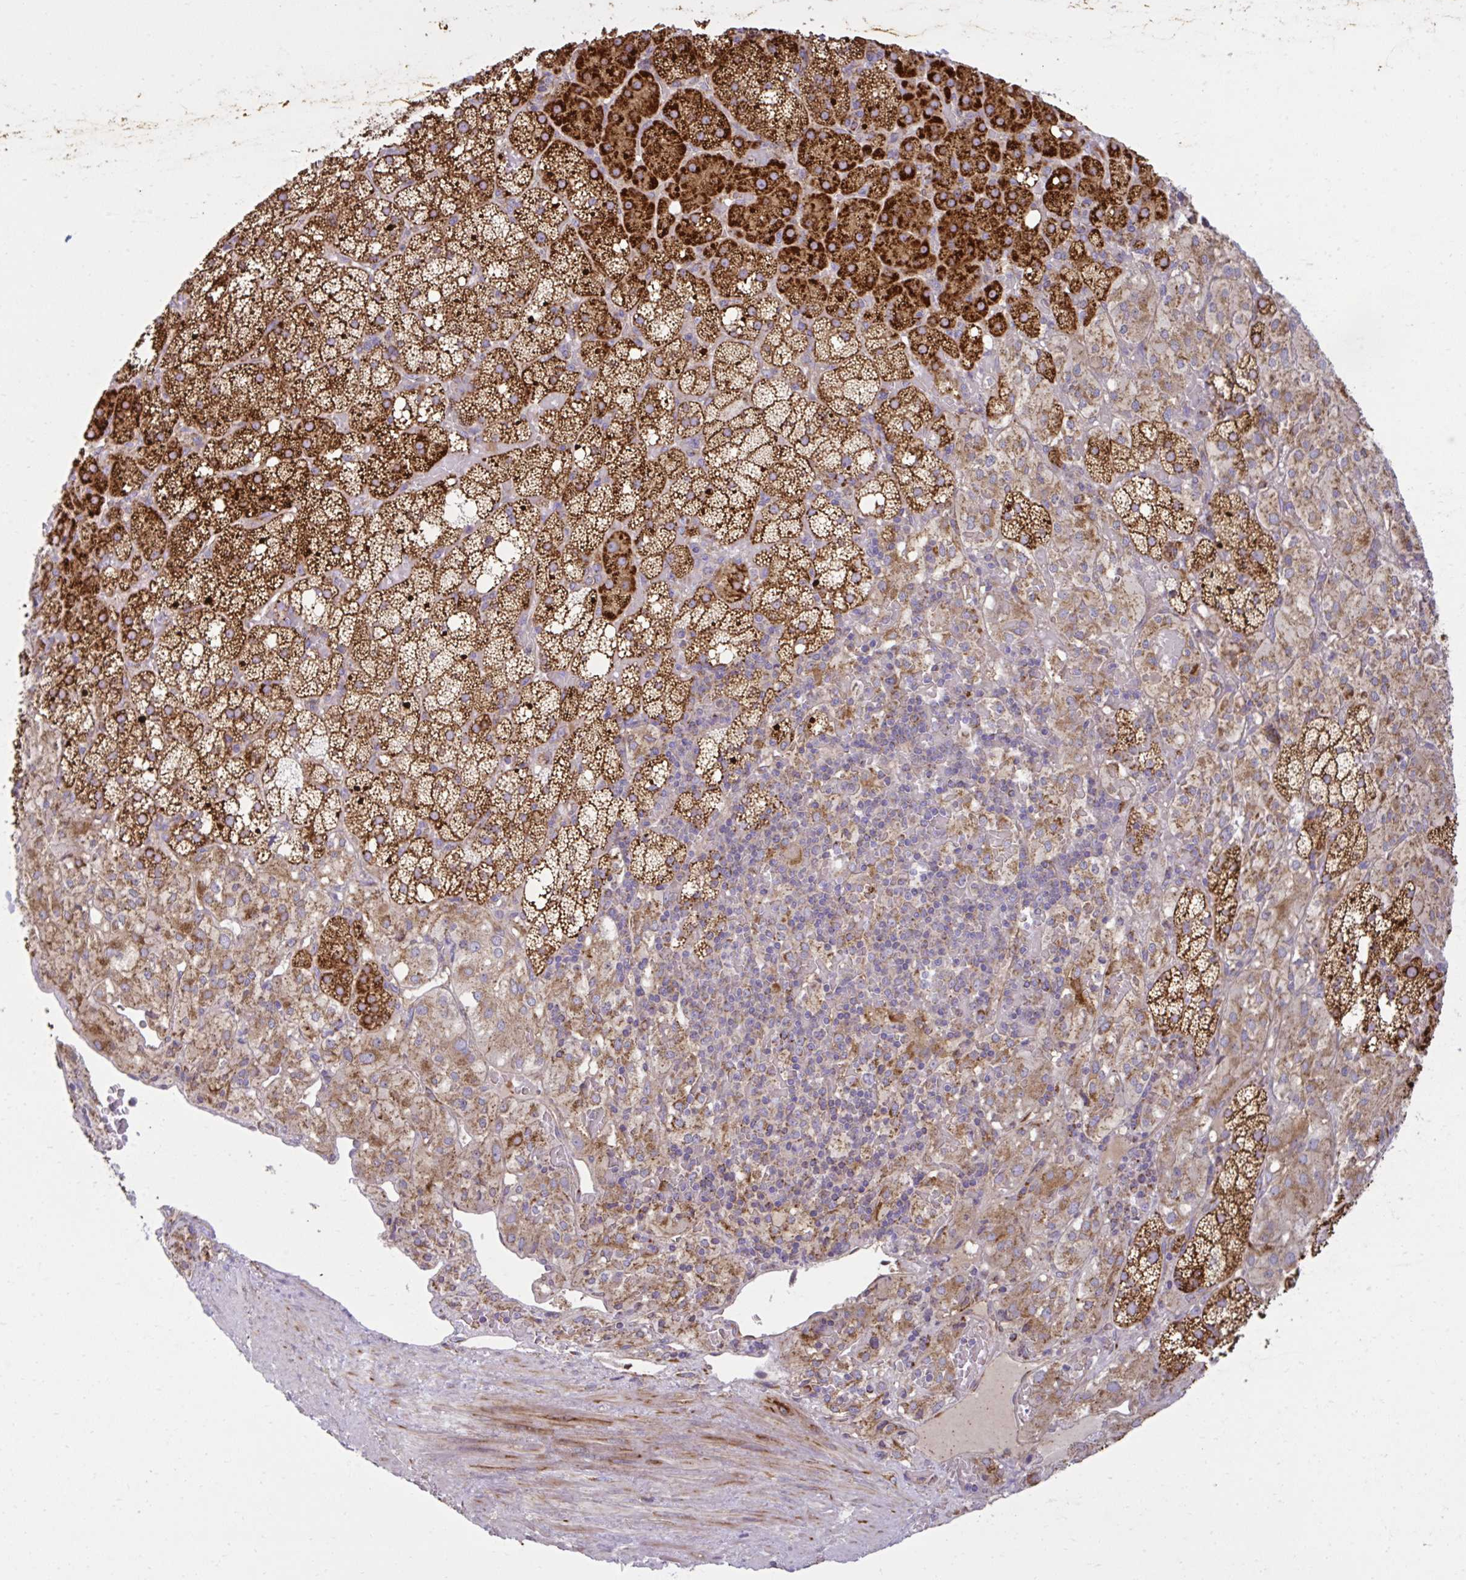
{"staining": {"intensity": "strong", "quantity": ">75%", "location": "cytoplasmic/membranous"}, "tissue": "adrenal gland", "cell_type": "Glandular cells", "image_type": "normal", "snomed": [{"axis": "morphology", "description": "Normal tissue, NOS"}, {"axis": "topography", "description": "Adrenal gland"}], "caption": "Protein staining of normal adrenal gland shows strong cytoplasmic/membranous positivity in approximately >75% of glandular cells.", "gene": "LIMS1", "patient": {"sex": "male", "age": 53}}